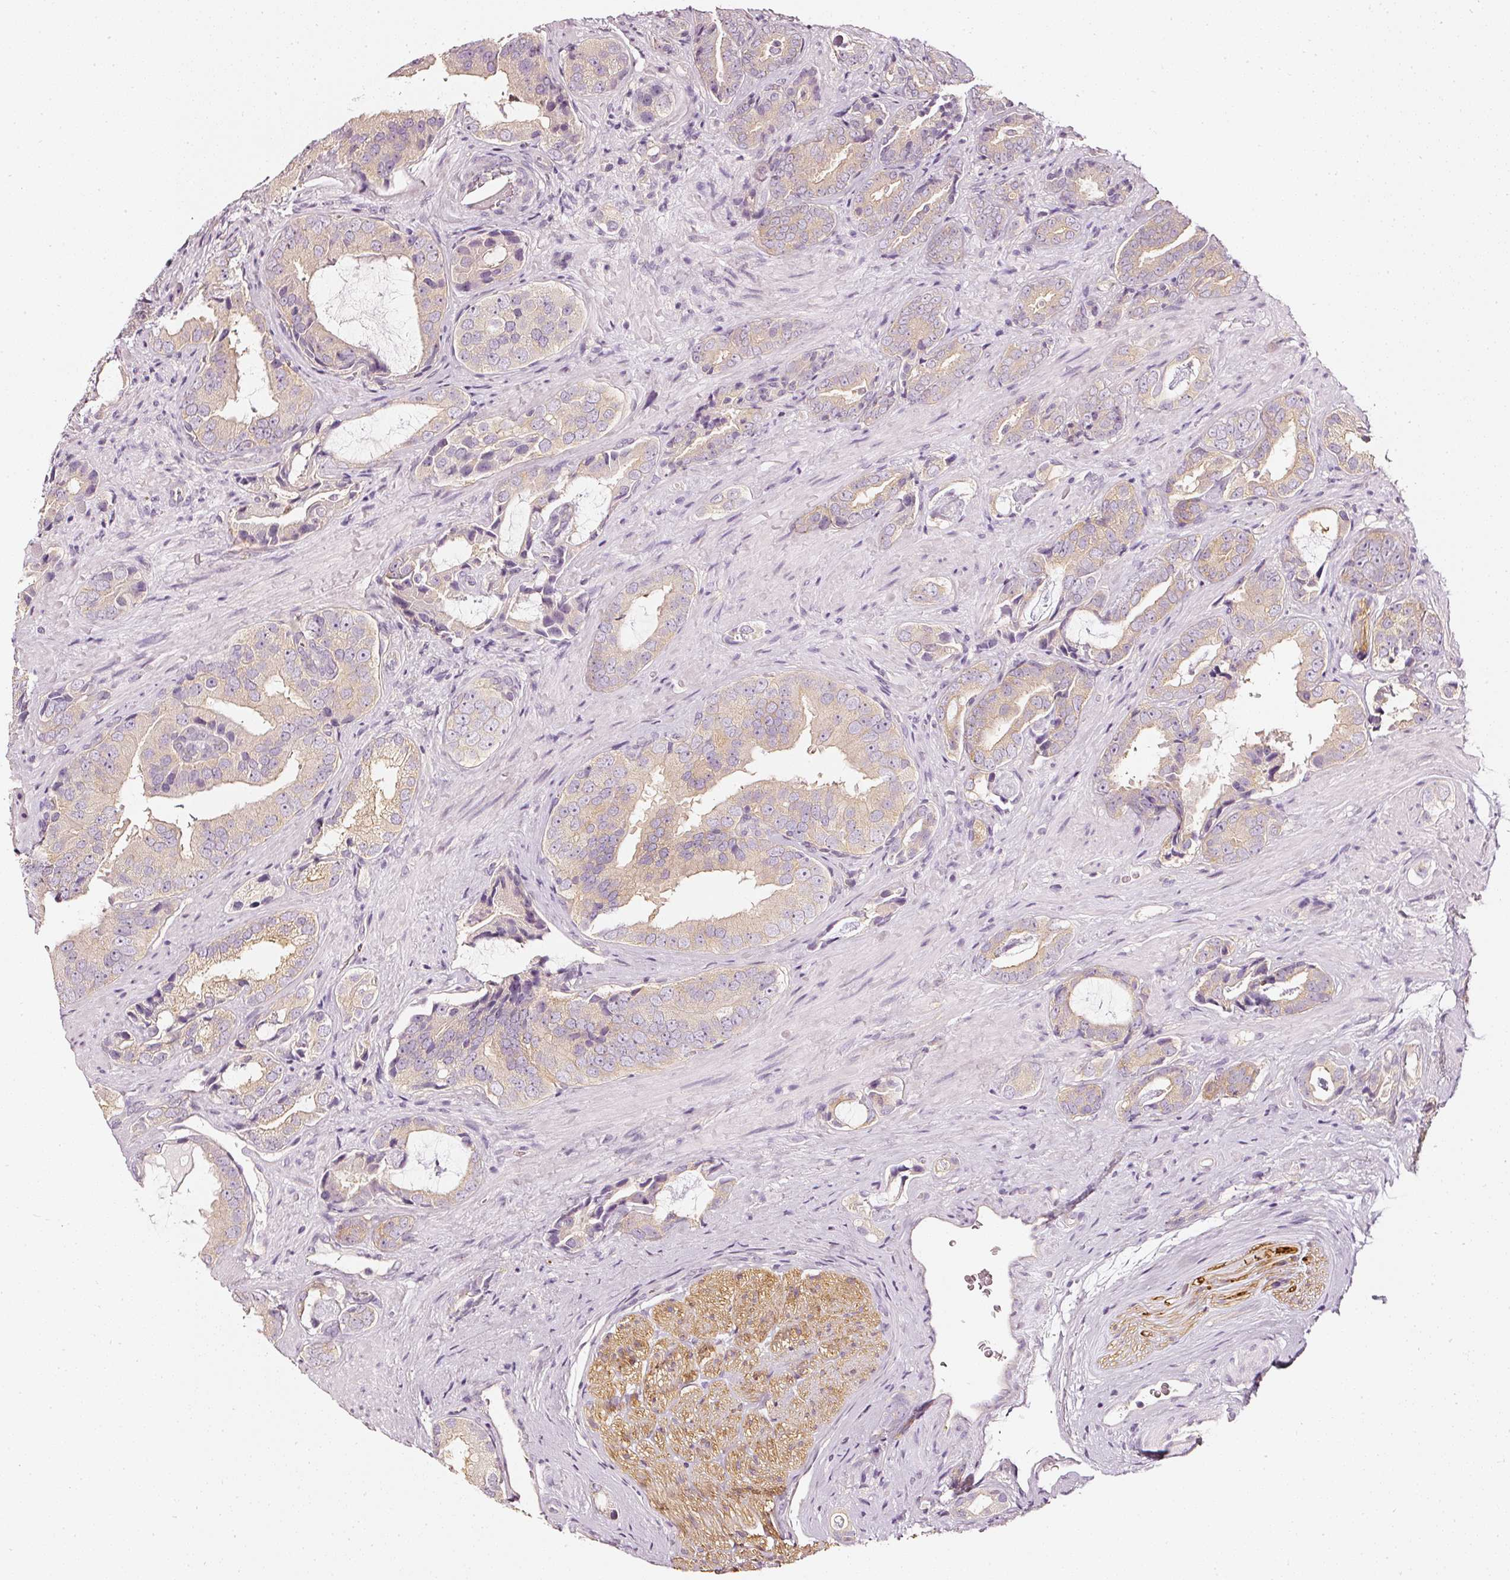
{"staining": {"intensity": "weak", "quantity": "<25%", "location": "cytoplasmic/membranous"}, "tissue": "prostate cancer", "cell_type": "Tumor cells", "image_type": "cancer", "snomed": [{"axis": "morphology", "description": "Adenocarcinoma, High grade"}, {"axis": "topography", "description": "Prostate"}], "caption": "The IHC photomicrograph has no significant positivity in tumor cells of adenocarcinoma (high-grade) (prostate) tissue.", "gene": "CNP", "patient": {"sex": "male", "age": 71}}